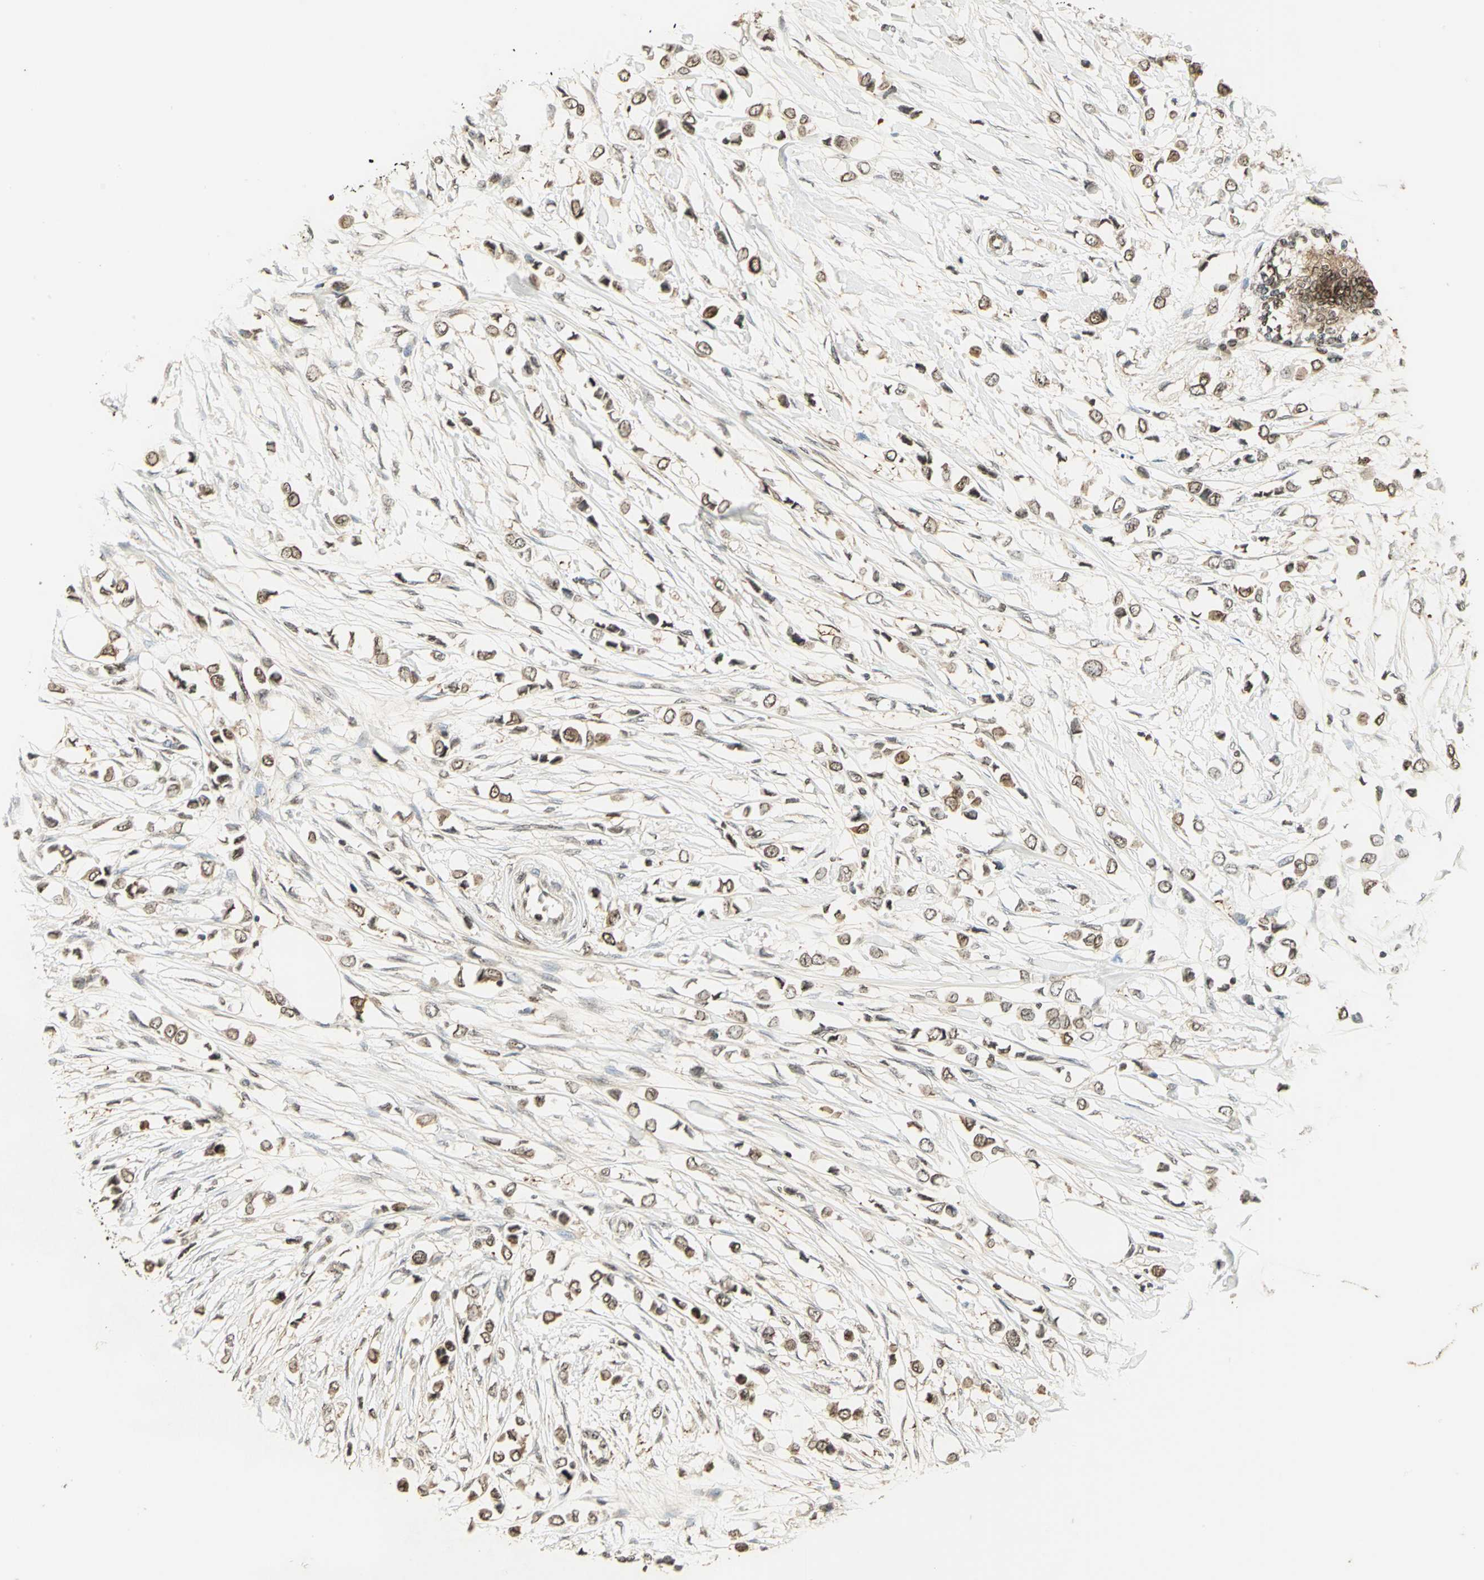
{"staining": {"intensity": "weak", "quantity": ">75%", "location": "cytoplasmic/membranous,nuclear"}, "tissue": "breast cancer", "cell_type": "Tumor cells", "image_type": "cancer", "snomed": [{"axis": "morphology", "description": "Lobular carcinoma"}, {"axis": "topography", "description": "Breast"}], "caption": "Immunohistochemistry histopathology image of neoplastic tissue: breast lobular carcinoma stained using immunohistochemistry displays low levels of weak protein expression localized specifically in the cytoplasmic/membranous and nuclear of tumor cells, appearing as a cytoplasmic/membranous and nuclear brown color.", "gene": "LGALS3", "patient": {"sex": "female", "age": 51}}